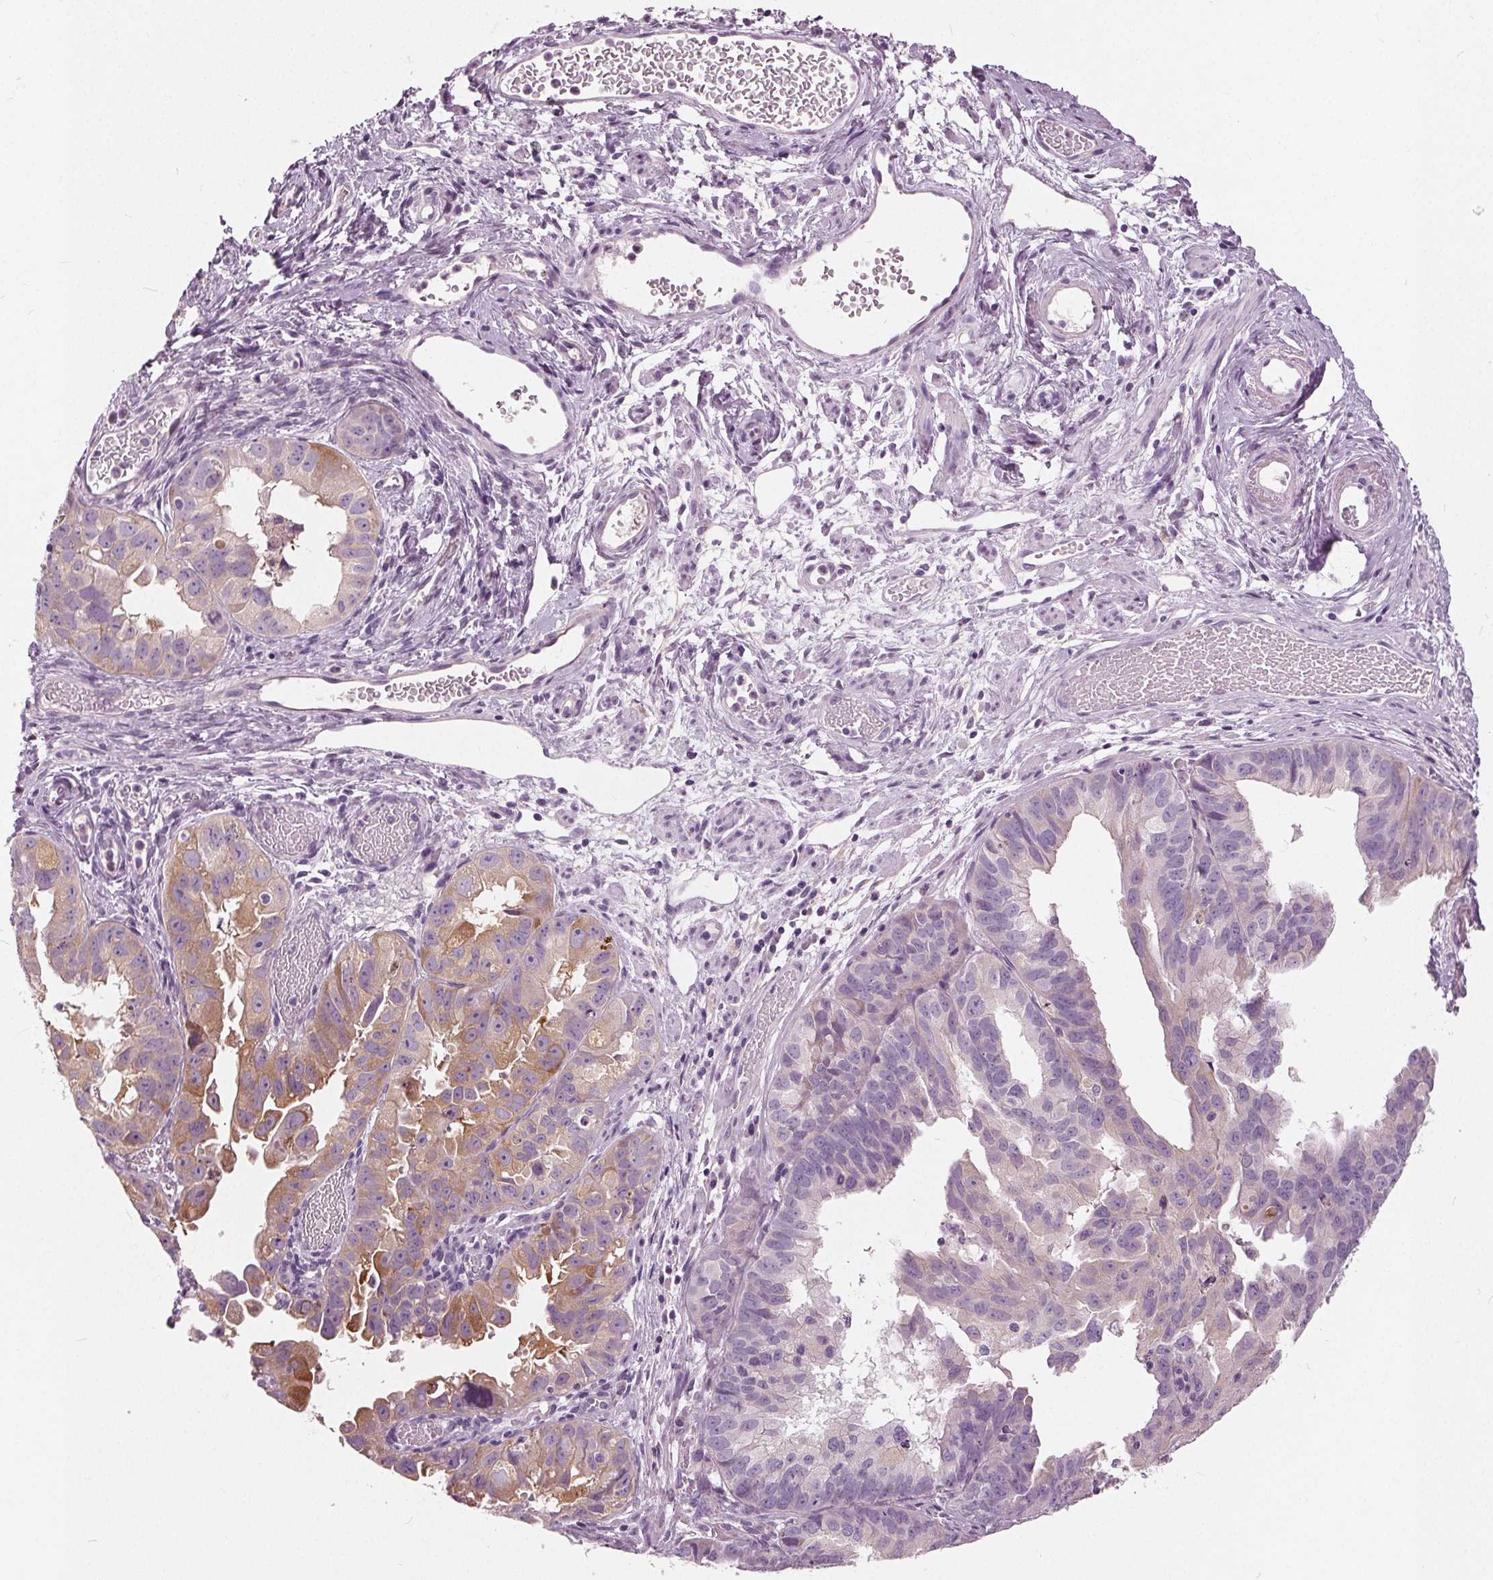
{"staining": {"intensity": "moderate", "quantity": "<25%", "location": "cytoplasmic/membranous"}, "tissue": "ovarian cancer", "cell_type": "Tumor cells", "image_type": "cancer", "snomed": [{"axis": "morphology", "description": "Carcinoma, endometroid"}, {"axis": "topography", "description": "Ovary"}], "caption": "A low amount of moderate cytoplasmic/membranous staining is appreciated in approximately <25% of tumor cells in ovarian cancer tissue.", "gene": "LHFPL7", "patient": {"sex": "female", "age": 85}}